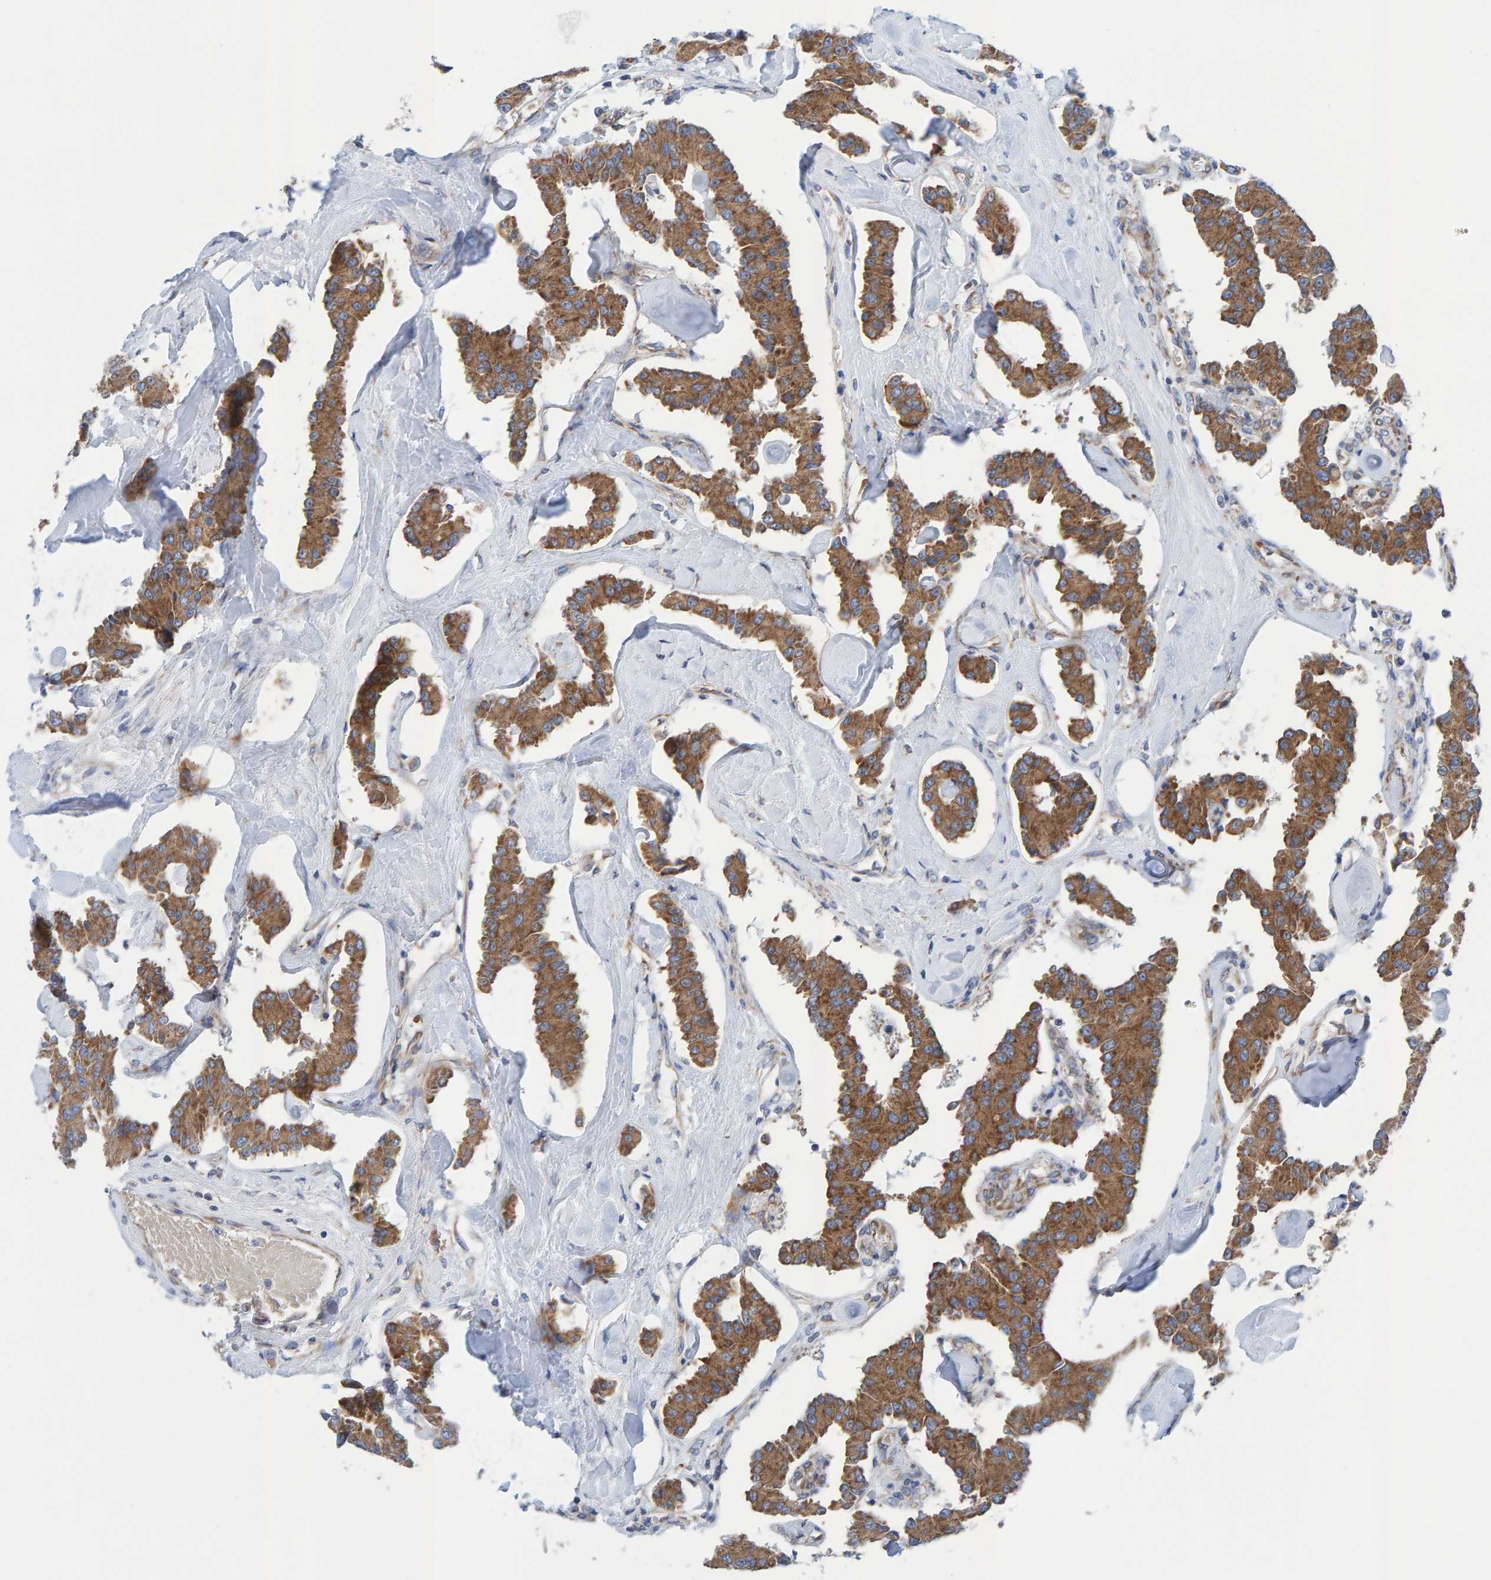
{"staining": {"intensity": "moderate", "quantity": ">75%", "location": "cytoplasmic/membranous"}, "tissue": "carcinoid", "cell_type": "Tumor cells", "image_type": "cancer", "snomed": [{"axis": "morphology", "description": "Carcinoid, malignant, NOS"}, {"axis": "topography", "description": "Pancreas"}], "caption": "A brown stain labels moderate cytoplasmic/membranous staining of a protein in human malignant carcinoid tumor cells.", "gene": "CDK5RAP3", "patient": {"sex": "male", "age": 41}}